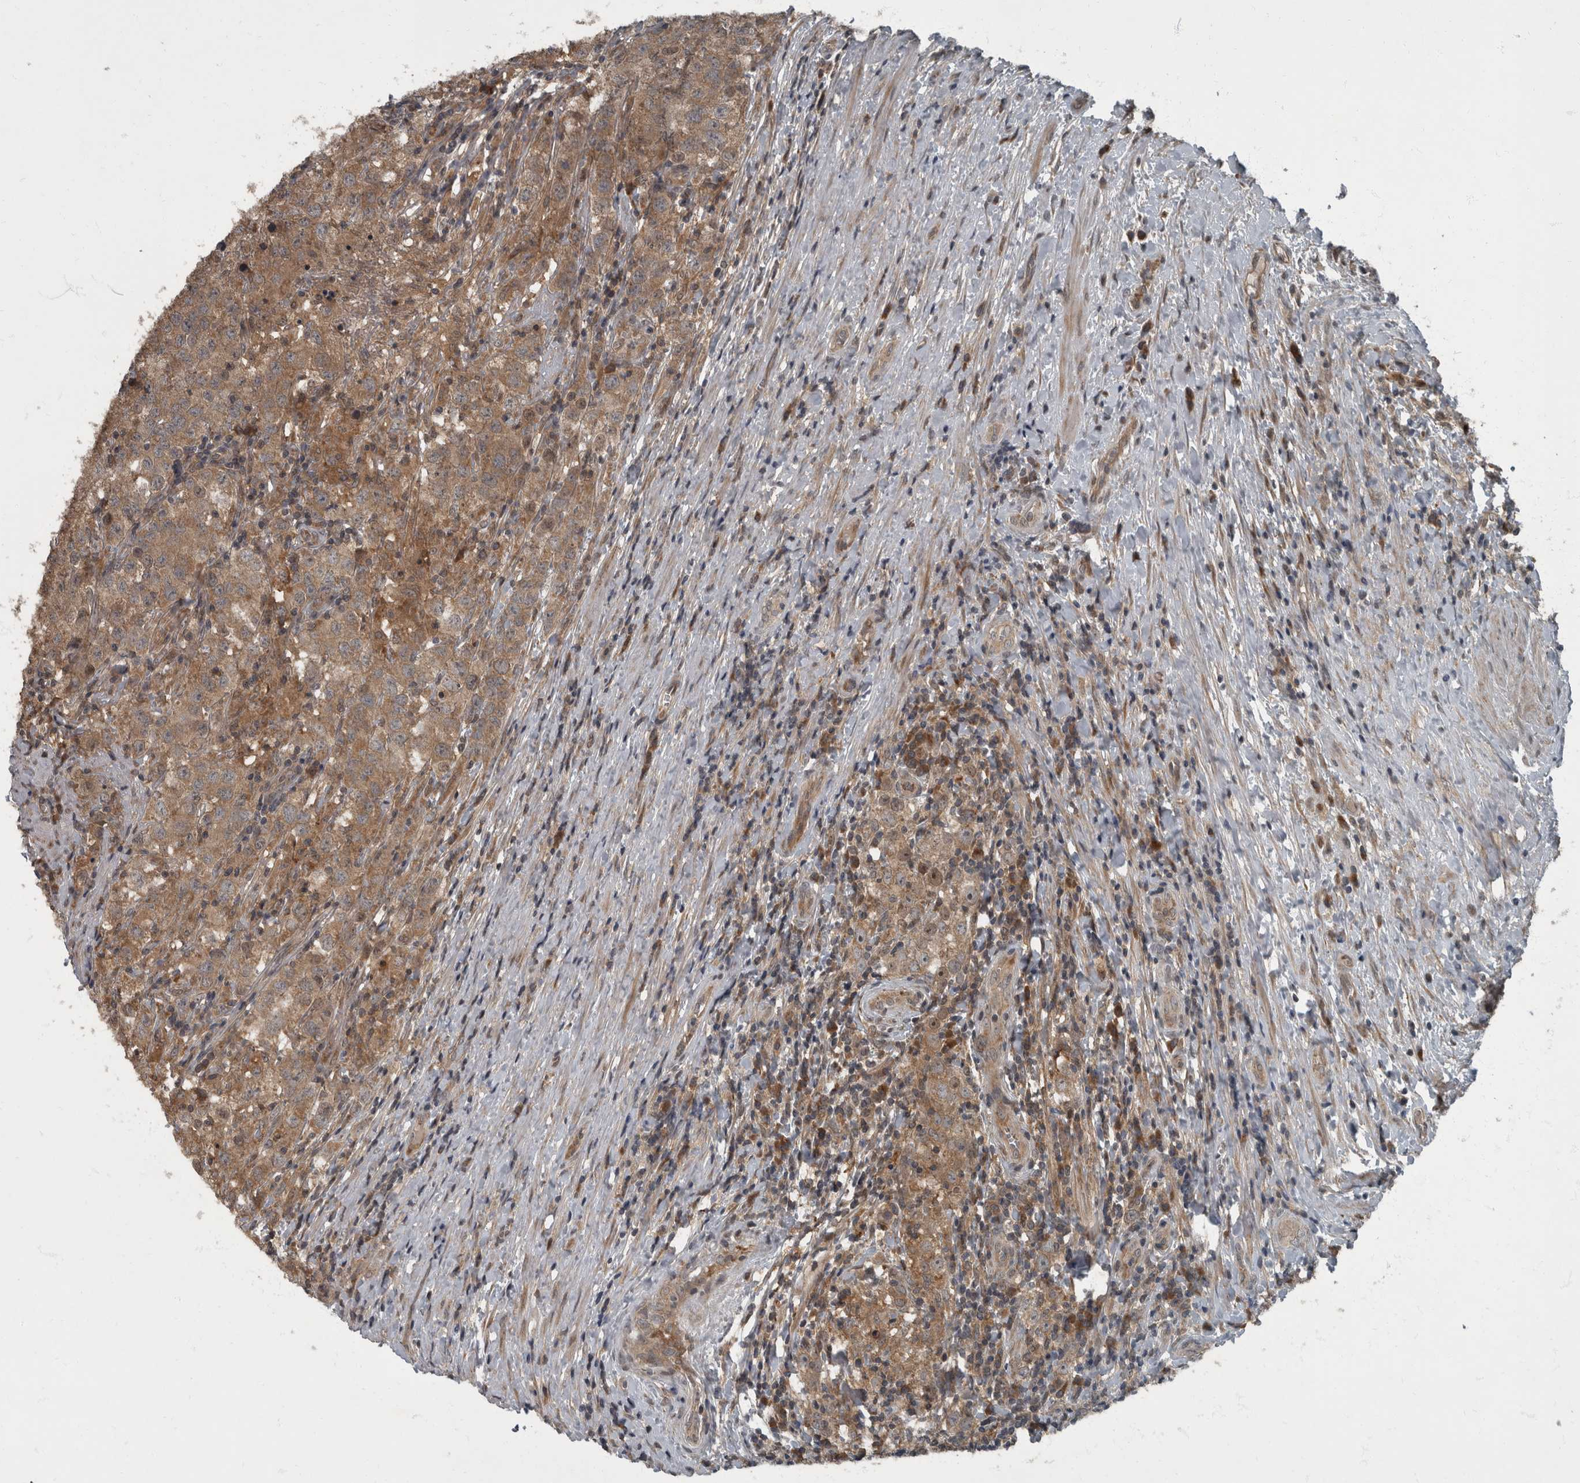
{"staining": {"intensity": "moderate", "quantity": ">75%", "location": "cytoplasmic/membranous"}, "tissue": "testis cancer", "cell_type": "Tumor cells", "image_type": "cancer", "snomed": [{"axis": "morphology", "description": "Seminoma, NOS"}, {"axis": "morphology", "description": "Carcinoma, Embryonal, NOS"}, {"axis": "topography", "description": "Testis"}], "caption": "Human testis cancer stained for a protein (brown) shows moderate cytoplasmic/membranous positive expression in approximately >75% of tumor cells.", "gene": "RABGGTB", "patient": {"sex": "male", "age": 43}}